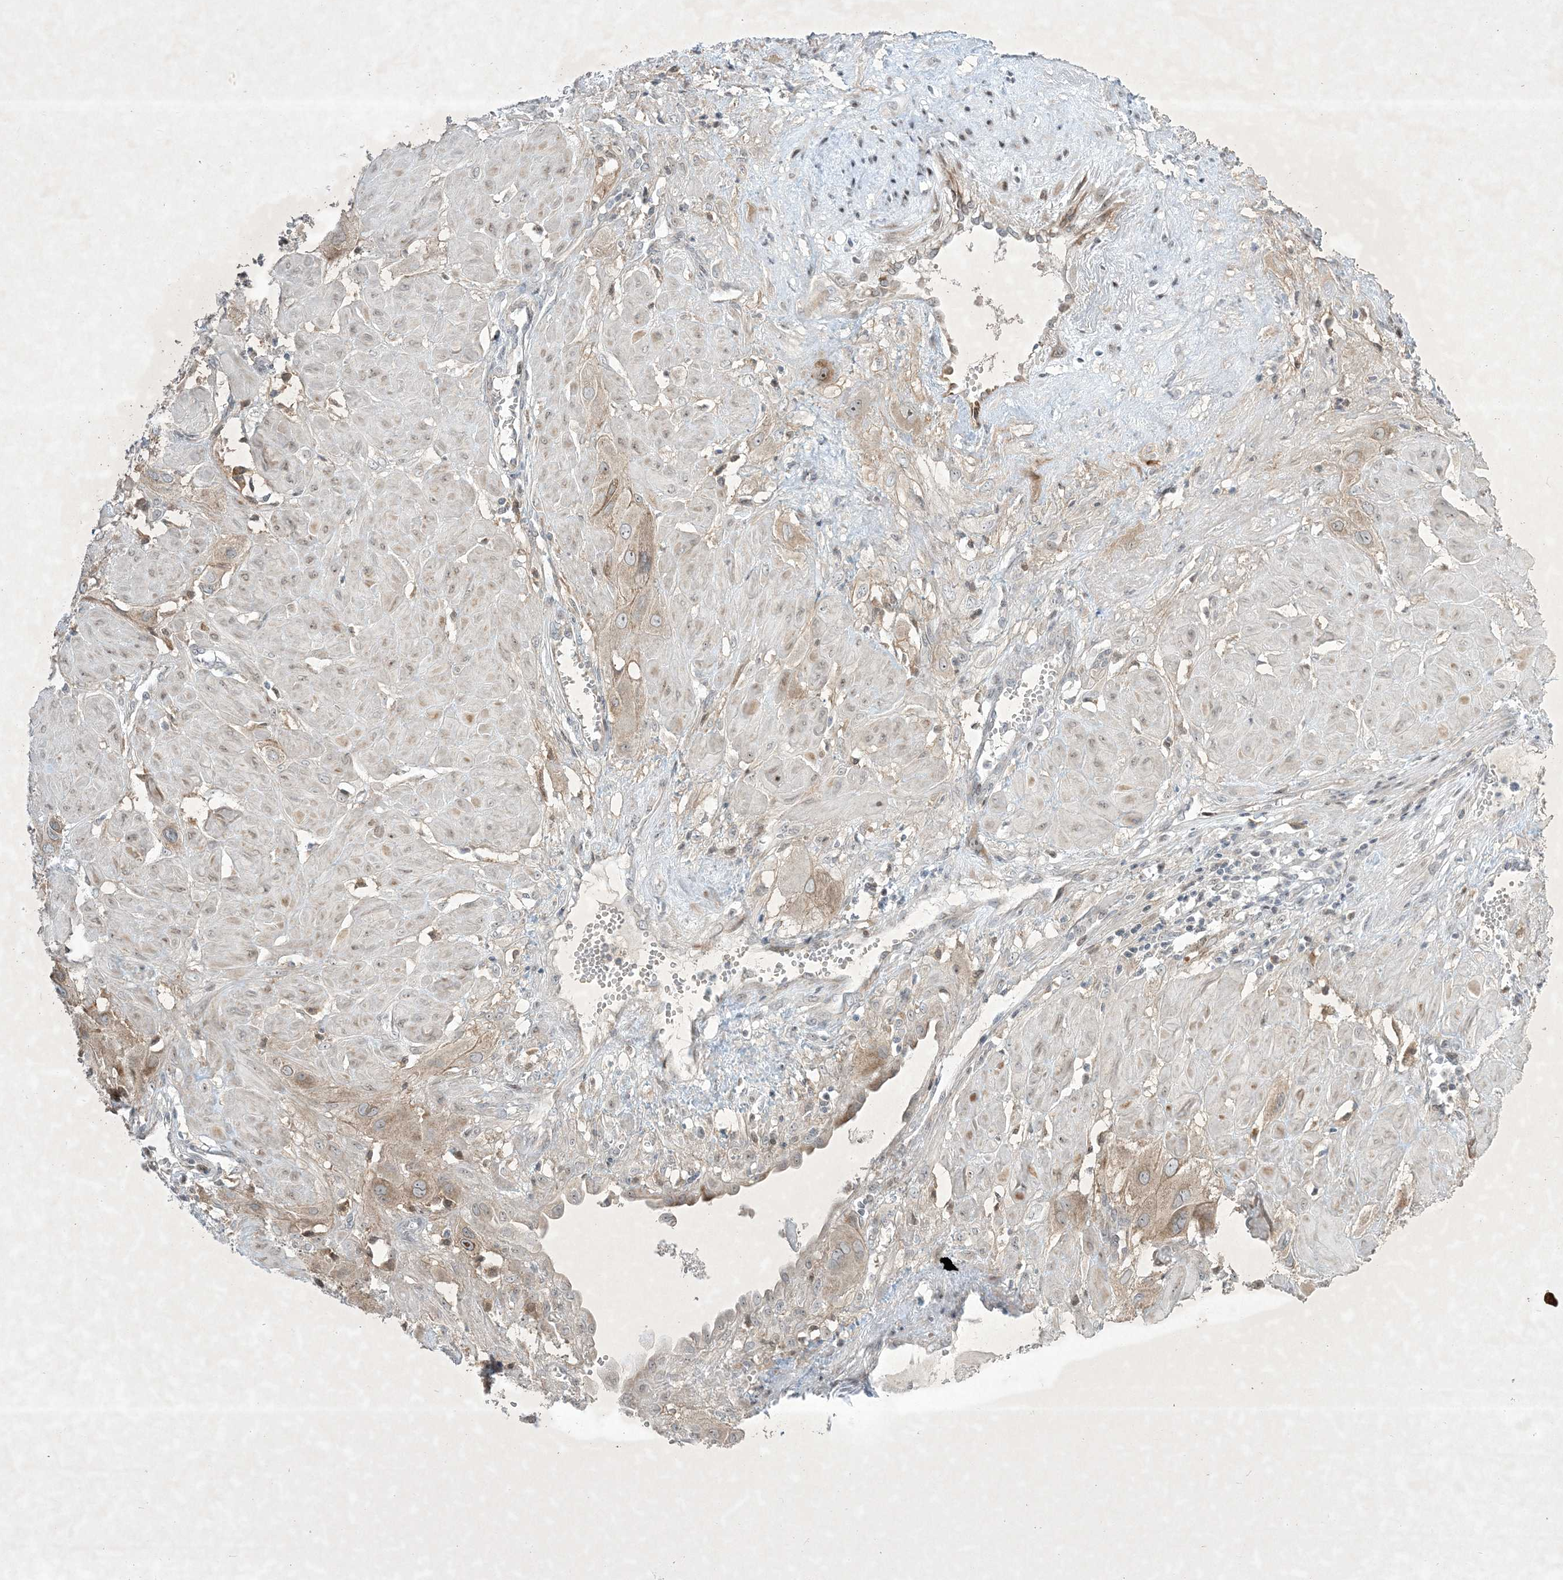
{"staining": {"intensity": "weak", "quantity": "25%-75%", "location": "cytoplasmic/membranous,nuclear"}, "tissue": "cervical cancer", "cell_type": "Tumor cells", "image_type": "cancer", "snomed": [{"axis": "morphology", "description": "Squamous cell carcinoma, NOS"}, {"axis": "topography", "description": "Cervix"}], "caption": "About 25%-75% of tumor cells in human squamous cell carcinoma (cervical) reveal weak cytoplasmic/membranous and nuclear protein expression as visualized by brown immunohistochemical staining.", "gene": "SOGA3", "patient": {"sex": "female", "age": 34}}